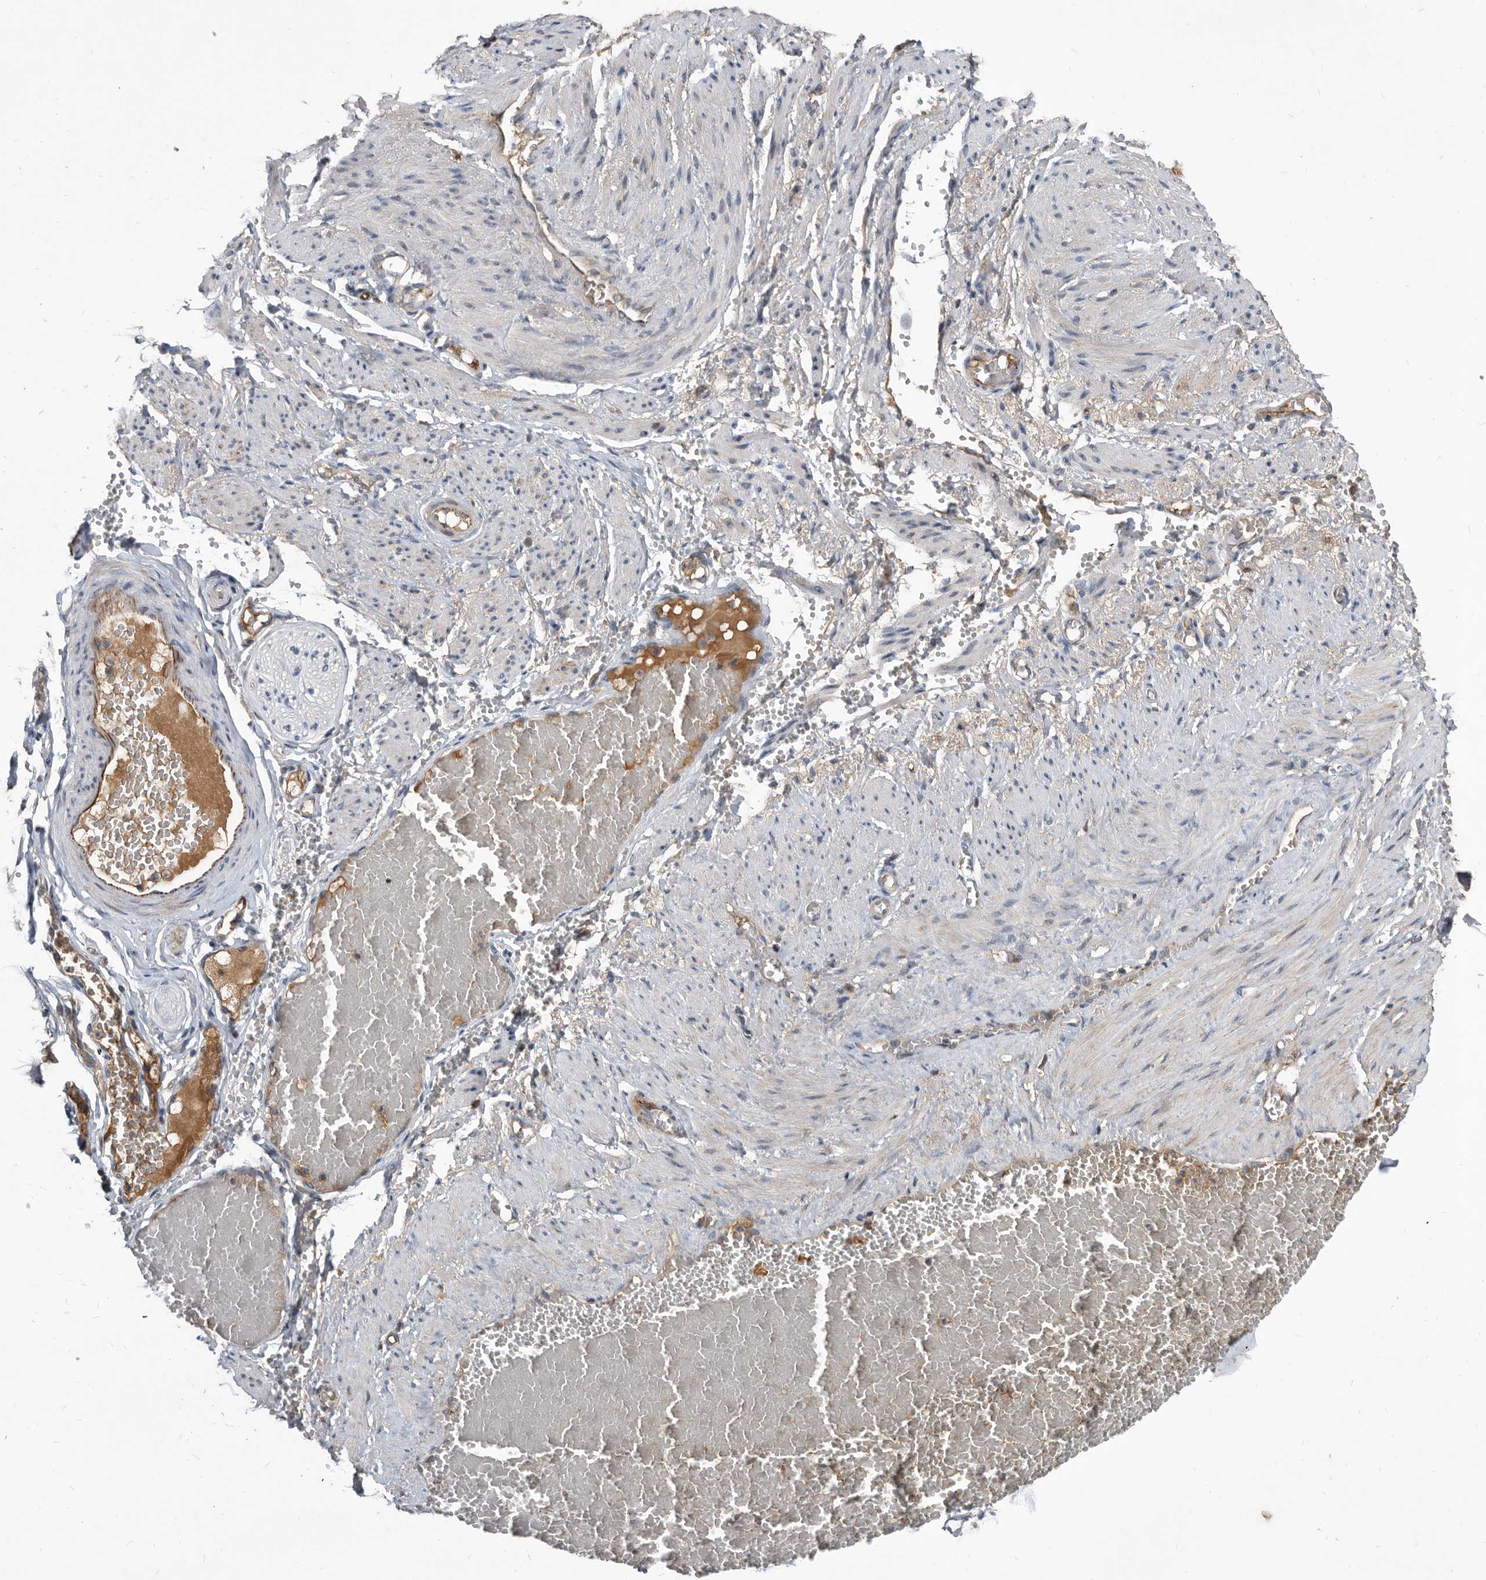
{"staining": {"intensity": "moderate", "quantity": "25%-75%", "location": "cytoplasmic/membranous,nuclear"}, "tissue": "soft tissue", "cell_type": "Chondrocytes", "image_type": "normal", "snomed": [{"axis": "morphology", "description": "Normal tissue, NOS"}, {"axis": "topography", "description": "Smooth muscle"}, {"axis": "topography", "description": "Peripheral nerve tissue"}], "caption": "Immunohistochemical staining of normal soft tissue exhibits 25%-75% levels of moderate cytoplasmic/membranous,nuclear protein positivity in approximately 25%-75% of chondrocytes. The protein is stained brown, and the nuclei are stained in blue (DAB IHC with brightfield microscopy, high magnification).", "gene": "PI15", "patient": {"sex": "female", "age": 39}}